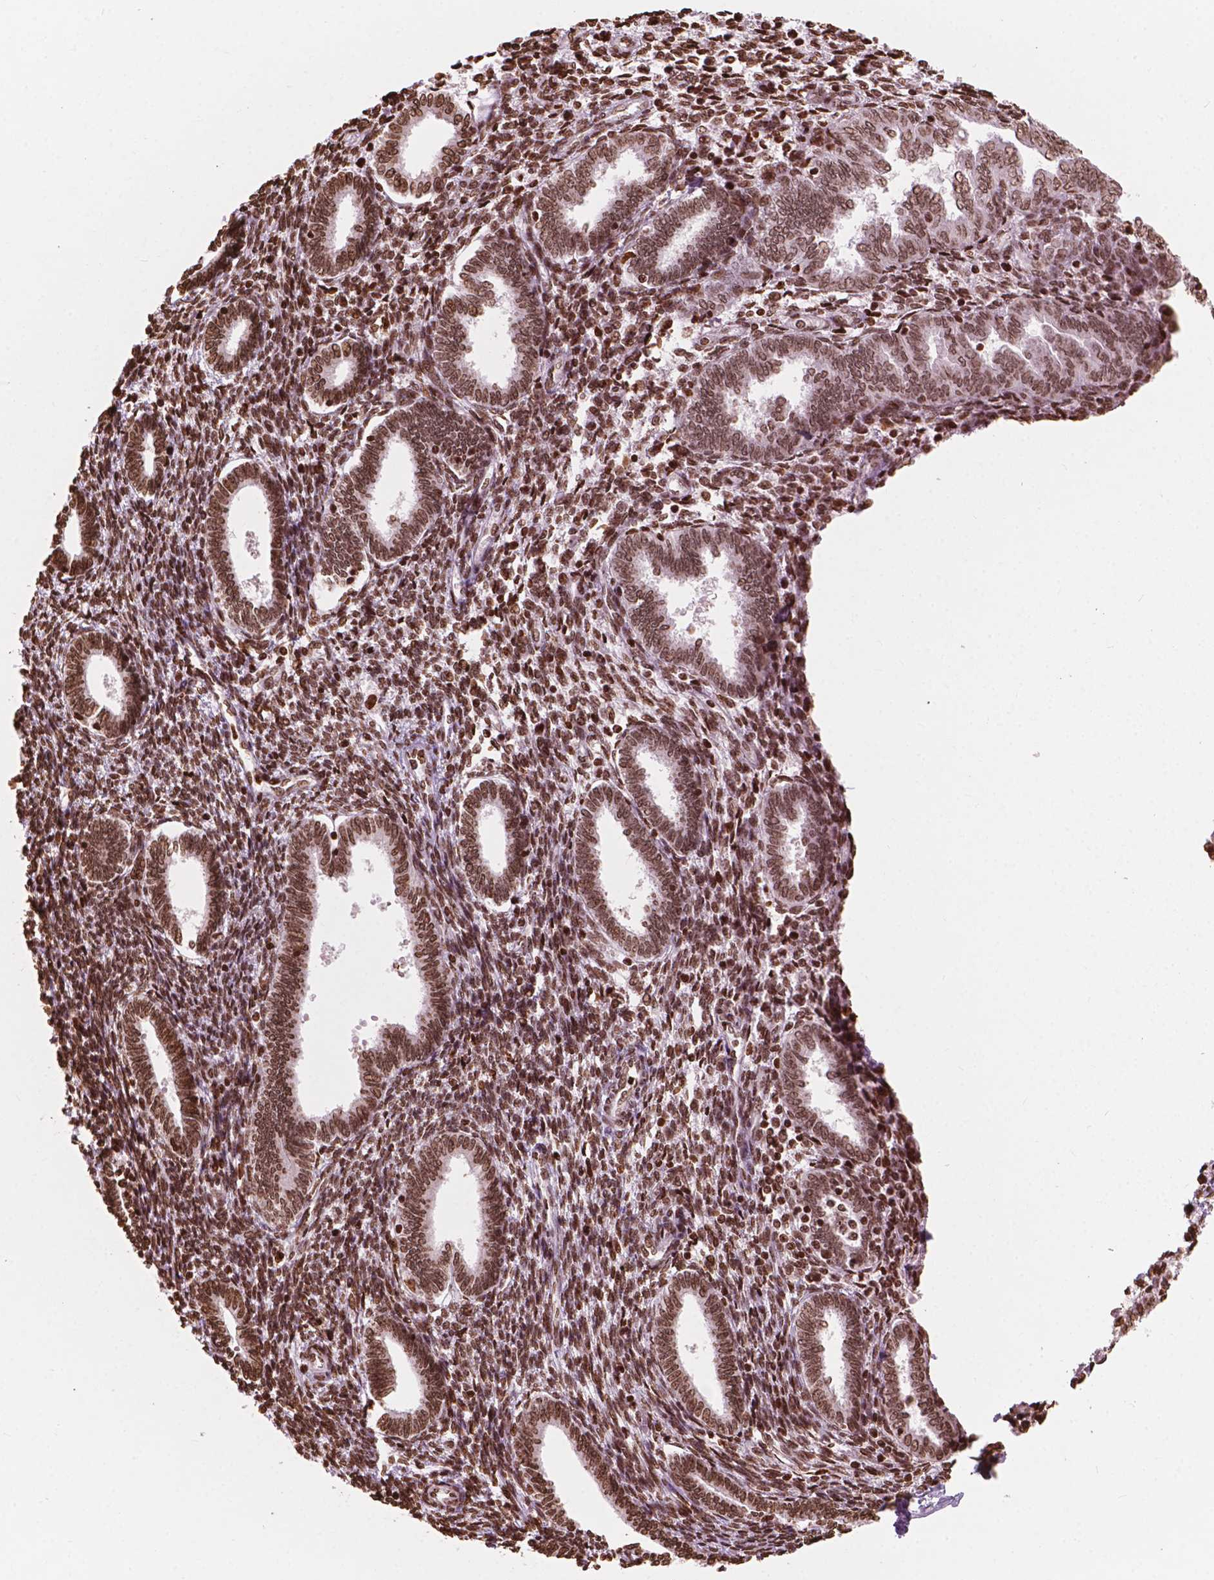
{"staining": {"intensity": "moderate", "quantity": ">75%", "location": "nuclear"}, "tissue": "endometrium", "cell_type": "Cells in endometrial stroma", "image_type": "normal", "snomed": [{"axis": "morphology", "description": "Normal tissue, NOS"}, {"axis": "topography", "description": "Endometrium"}], "caption": "Human endometrium stained with a brown dye exhibits moderate nuclear positive positivity in approximately >75% of cells in endometrial stroma.", "gene": "H3C7", "patient": {"sex": "female", "age": 42}}